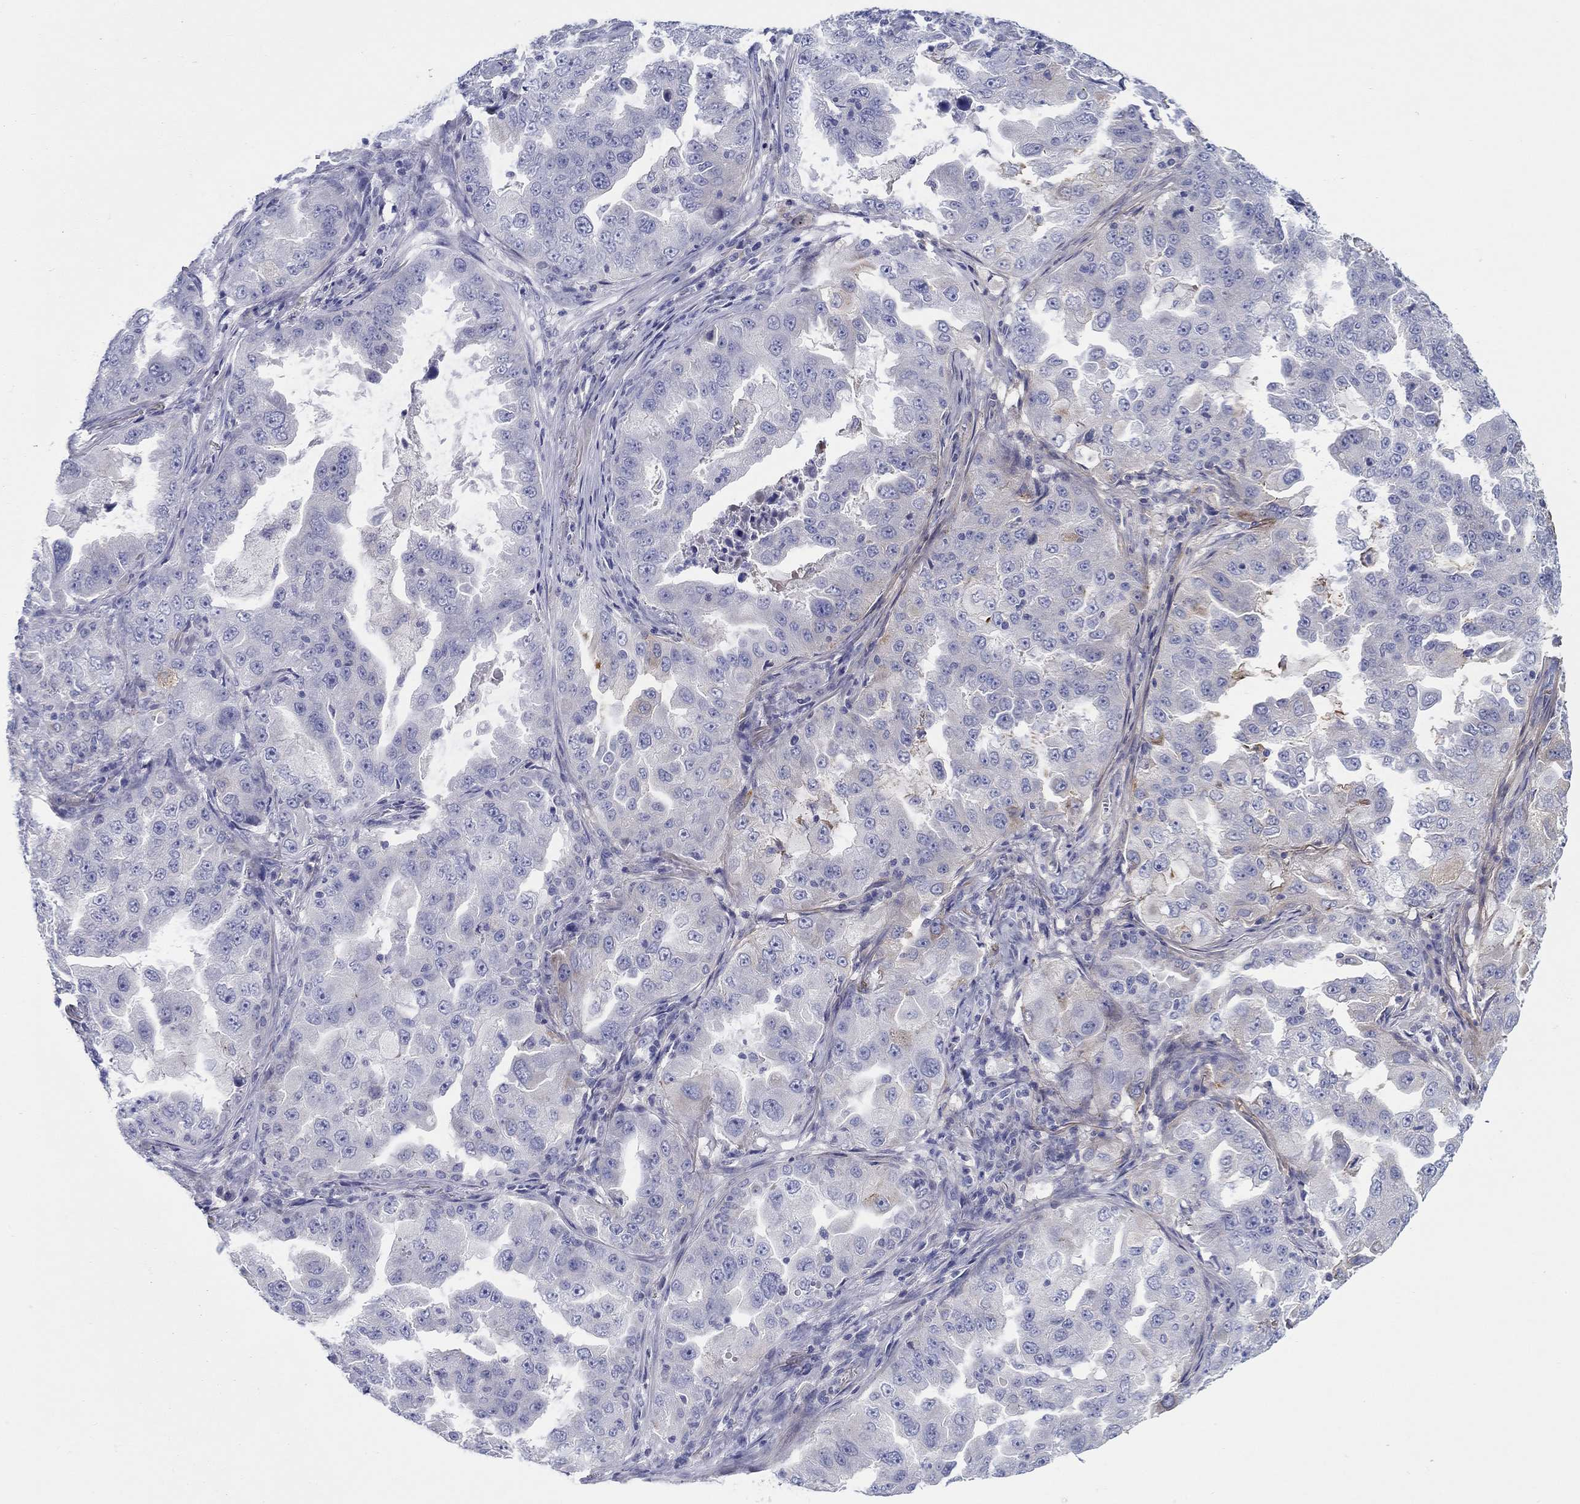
{"staining": {"intensity": "negative", "quantity": "none", "location": "none"}, "tissue": "lung cancer", "cell_type": "Tumor cells", "image_type": "cancer", "snomed": [{"axis": "morphology", "description": "Adenocarcinoma, NOS"}, {"axis": "topography", "description": "Lung"}], "caption": "Immunohistochemical staining of lung adenocarcinoma exhibits no significant staining in tumor cells. Nuclei are stained in blue.", "gene": "HAPLN4", "patient": {"sex": "female", "age": 61}}